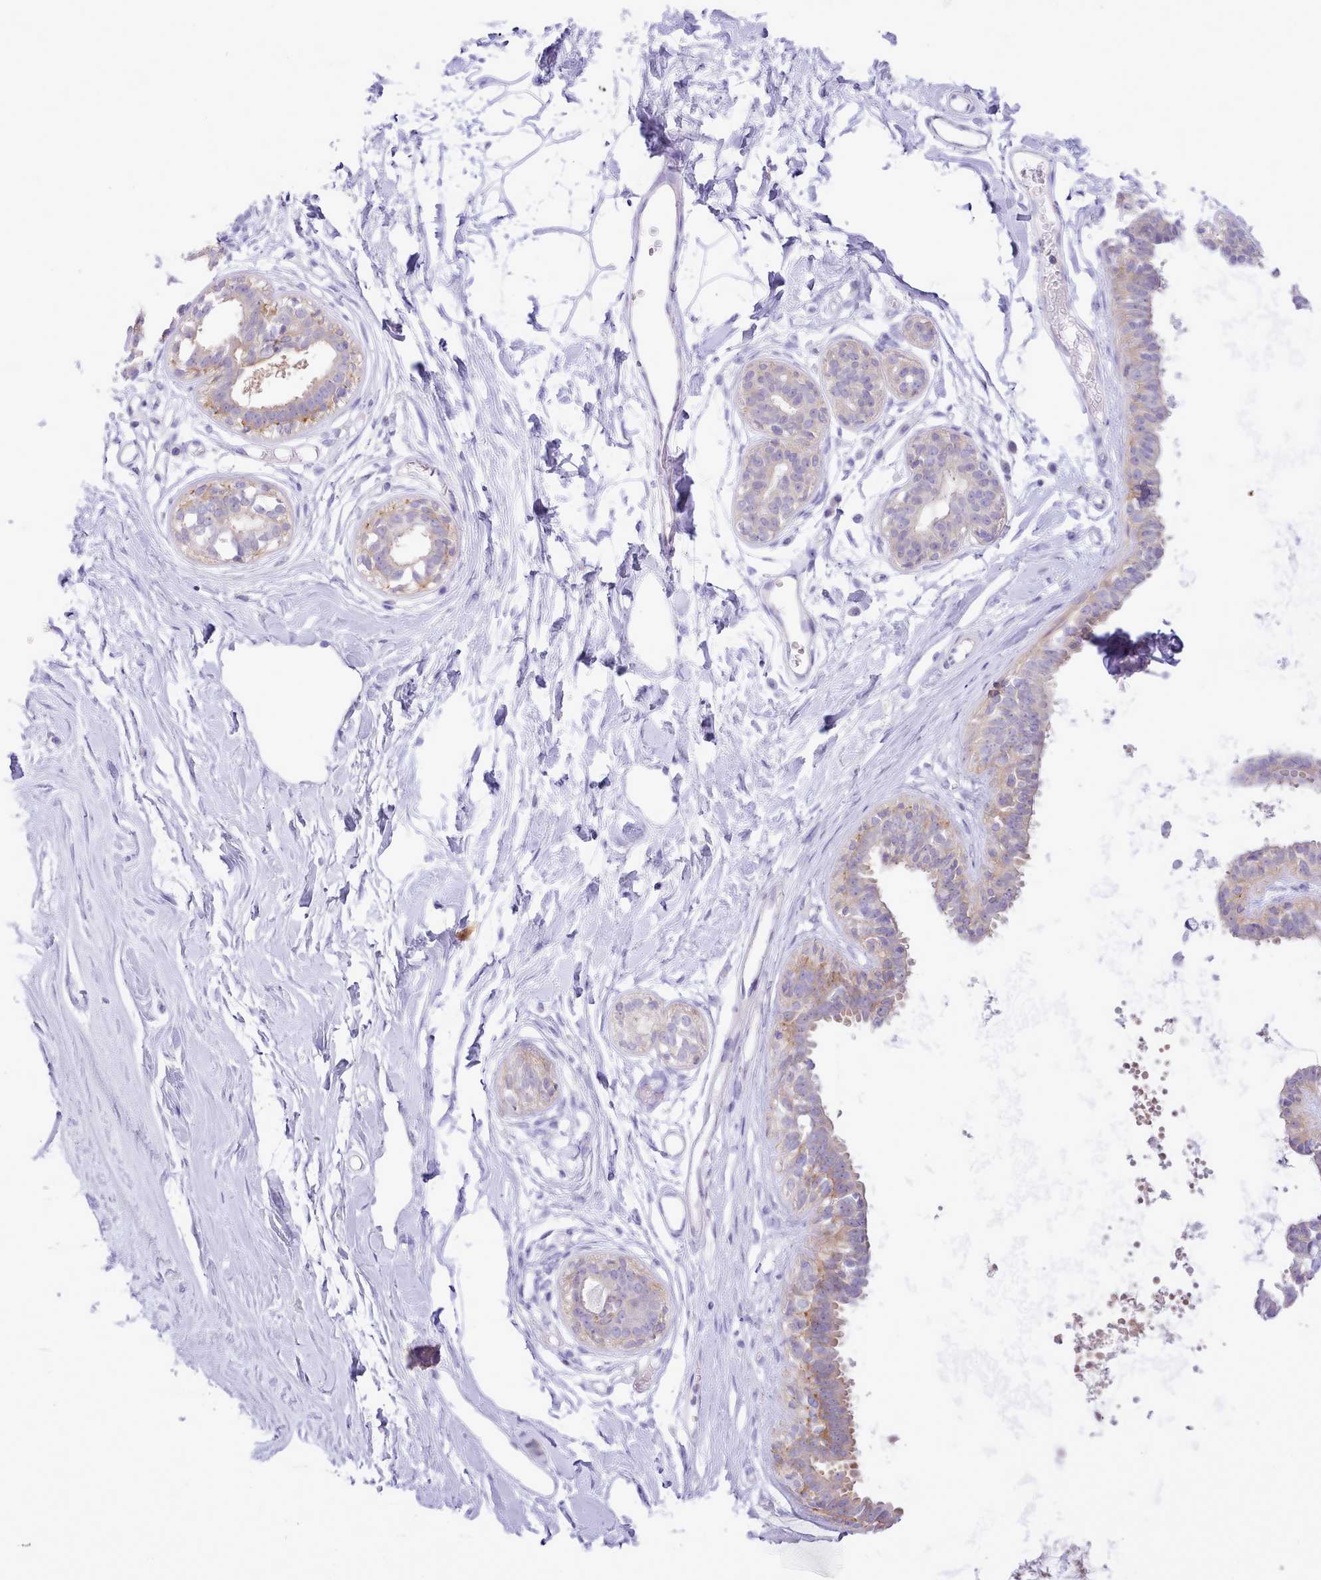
{"staining": {"intensity": "negative", "quantity": "none", "location": "none"}, "tissue": "breast", "cell_type": "Adipocytes", "image_type": "normal", "snomed": [{"axis": "morphology", "description": "Normal tissue, NOS"}, {"axis": "topography", "description": "Breast"}], "caption": "DAB immunohistochemical staining of unremarkable human breast exhibits no significant expression in adipocytes.", "gene": "MDFI", "patient": {"sex": "female", "age": 45}}